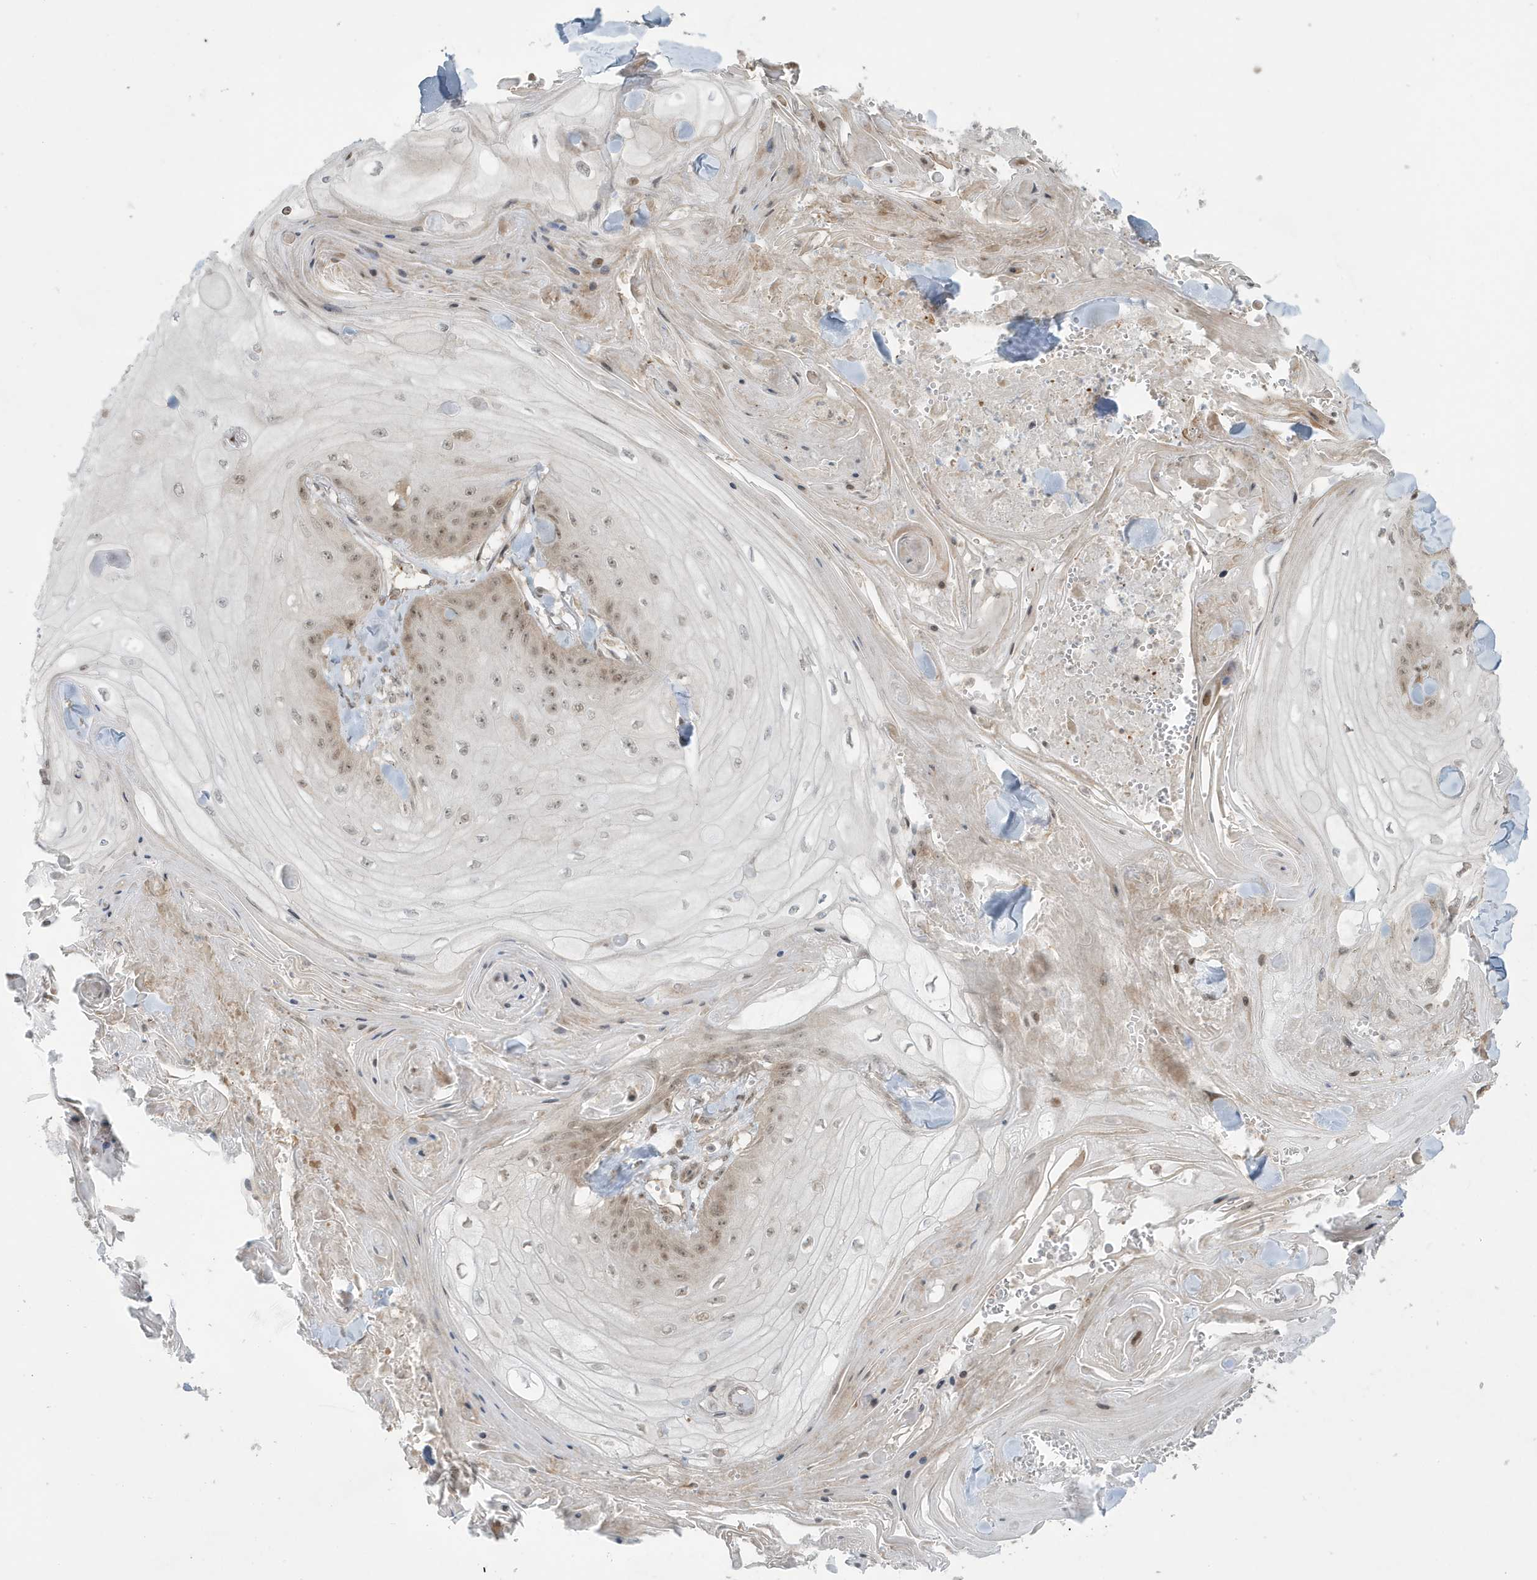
{"staining": {"intensity": "weak", "quantity": ">75%", "location": "nuclear"}, "tissue": "skin cancer", "cell_type": "Tumor cells", "image_type": "cancer", "snomed": [{"axis": "morphology", "description": "Squamous cell carcinoma, NOS"}, {"axis": "topography", "description": "Skin"}], "caption": "Tumor cells demonstrate weak nuclear staining in about >75% of cells in skin squamous cell carcinoma.", "gene": "C1orf52", "patient": {"sex": "male", "age": 74}}